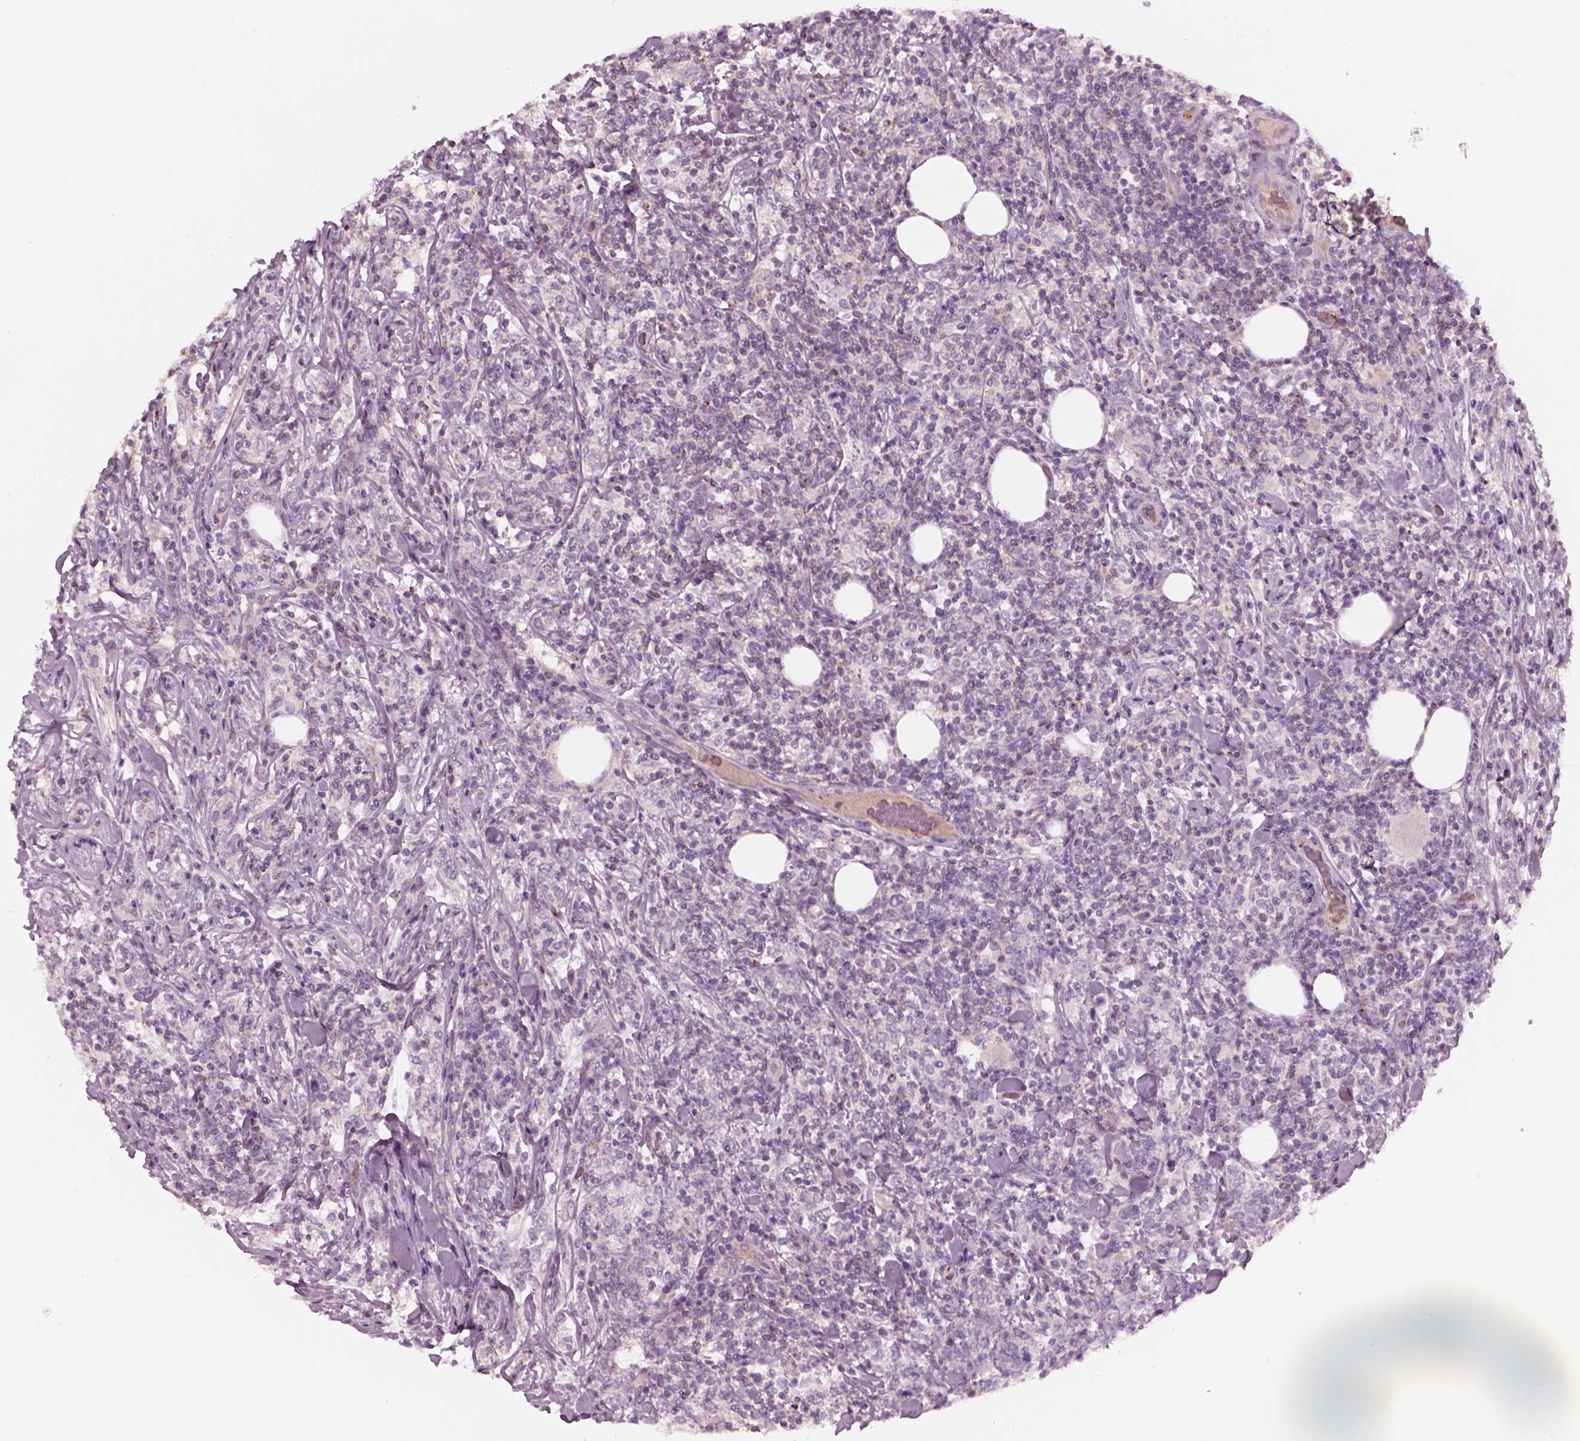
{"staining": {"intensity": "negative", "quantity": "none", "location": "none"}, "tissue": "lymphoma", "cell_type": "Tumor cells", "image_type": "cancer", "snomed": [{"axis": "morphology", "description": "Malignant lymphoma, non-Hodgkin's type, High grade"}, {"axis": "topography", "description": "Lymph node"}], "caption": "DAB immunohistochemical staining of high-grade malignant lymphoma, non-Hodgkin's type displays no significant staining in tumor cells.", "gene": "SLC2A3", "patient": {"sex": "female", "age": 84}}